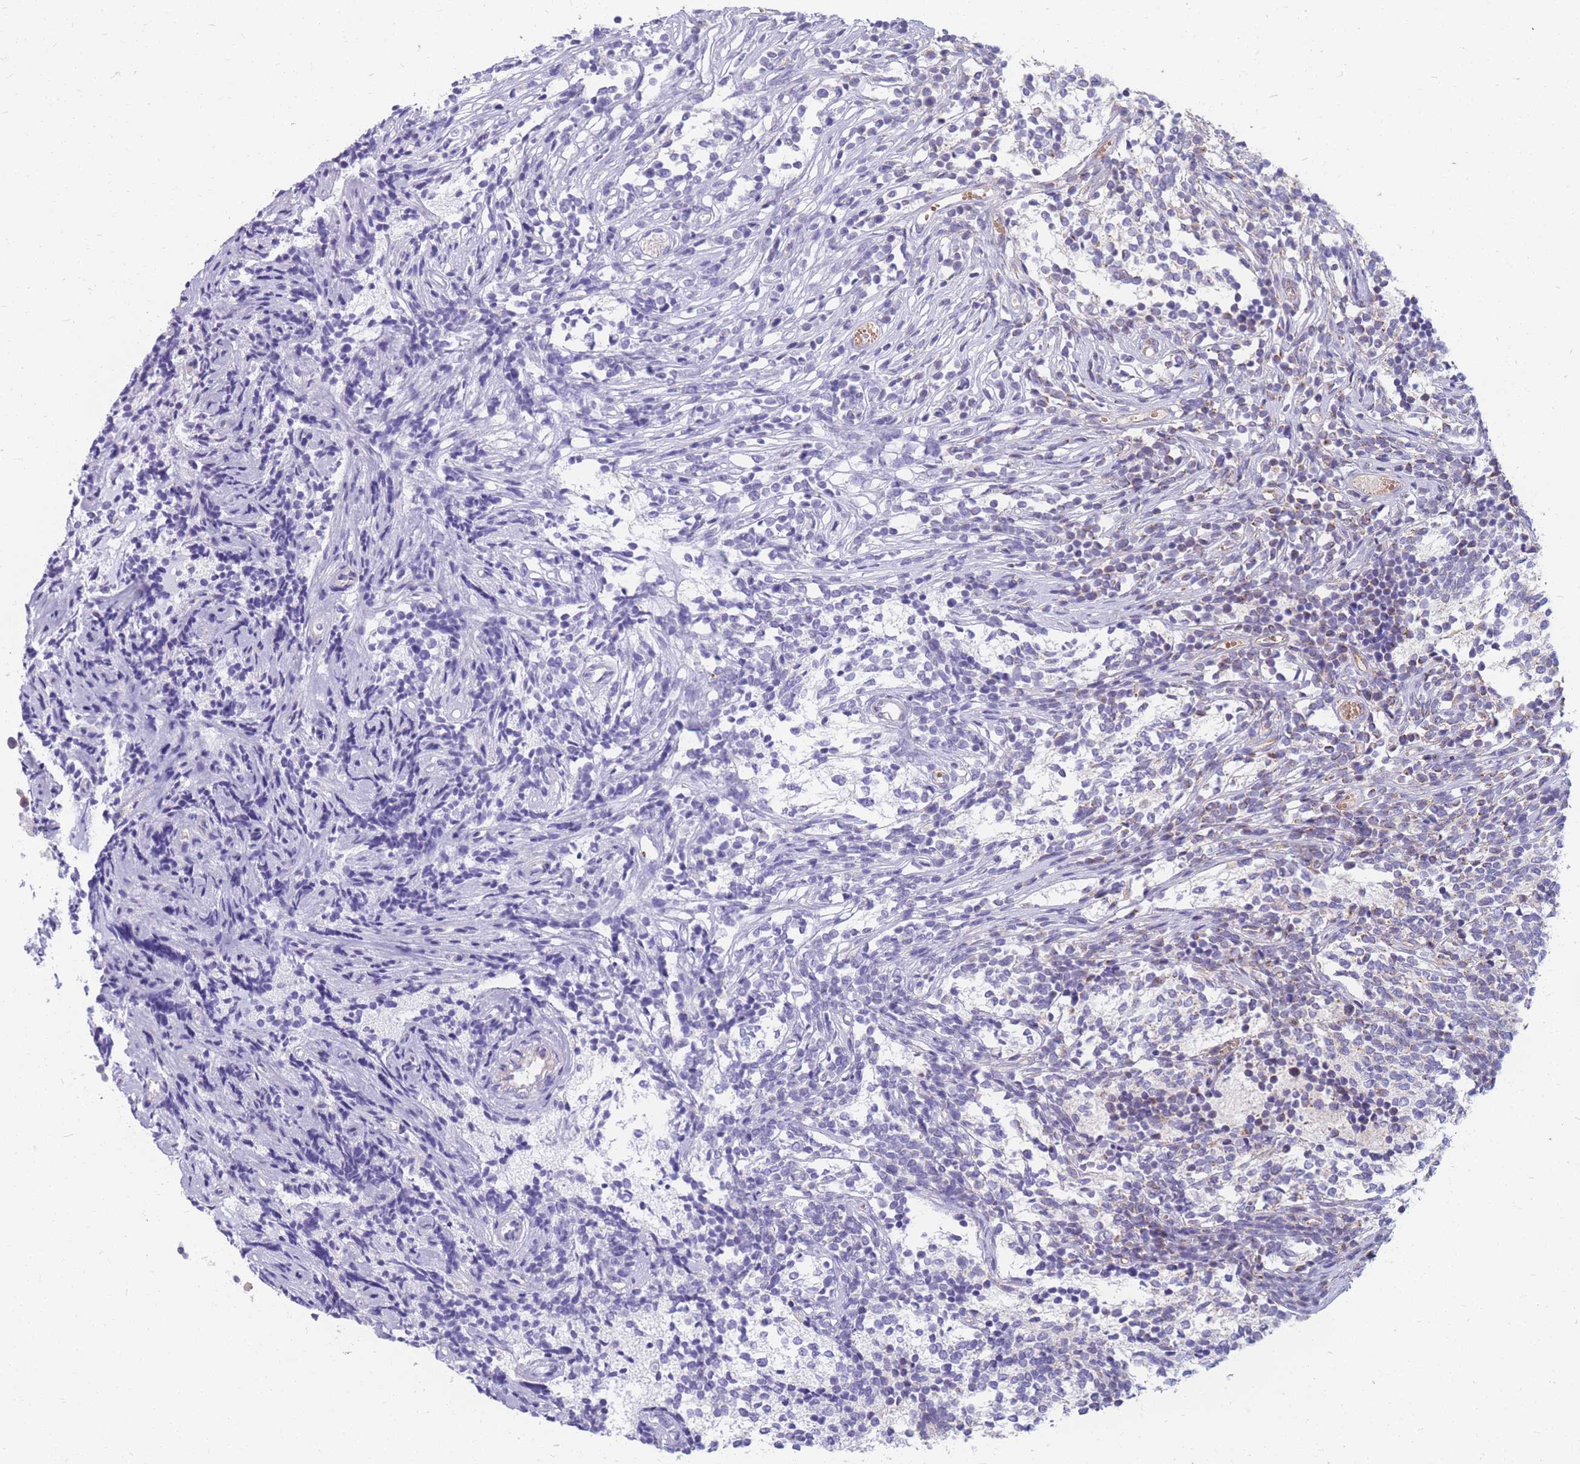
{"staining": {"intensity": "negative", "quantity": "none", "location": "none"}, "tissue": "glioma", "cell_type": "Tumor cells", "image_type": "cancer", "snomed": [{"axis": "morphology", "description": "Glioma, malignant, Low grade"}, {"axis": "topography", "description": "Brain"}], "caption": "High magnification brightfield microscopy of glioma stained with DAB (3,3'-diaminobenzidine) (brown) and counterstained with hematoxylin (blue): tumor cells show no significant expression.", "gene": "MRPS9", "patient": {"sex": "female", "age": 1}}